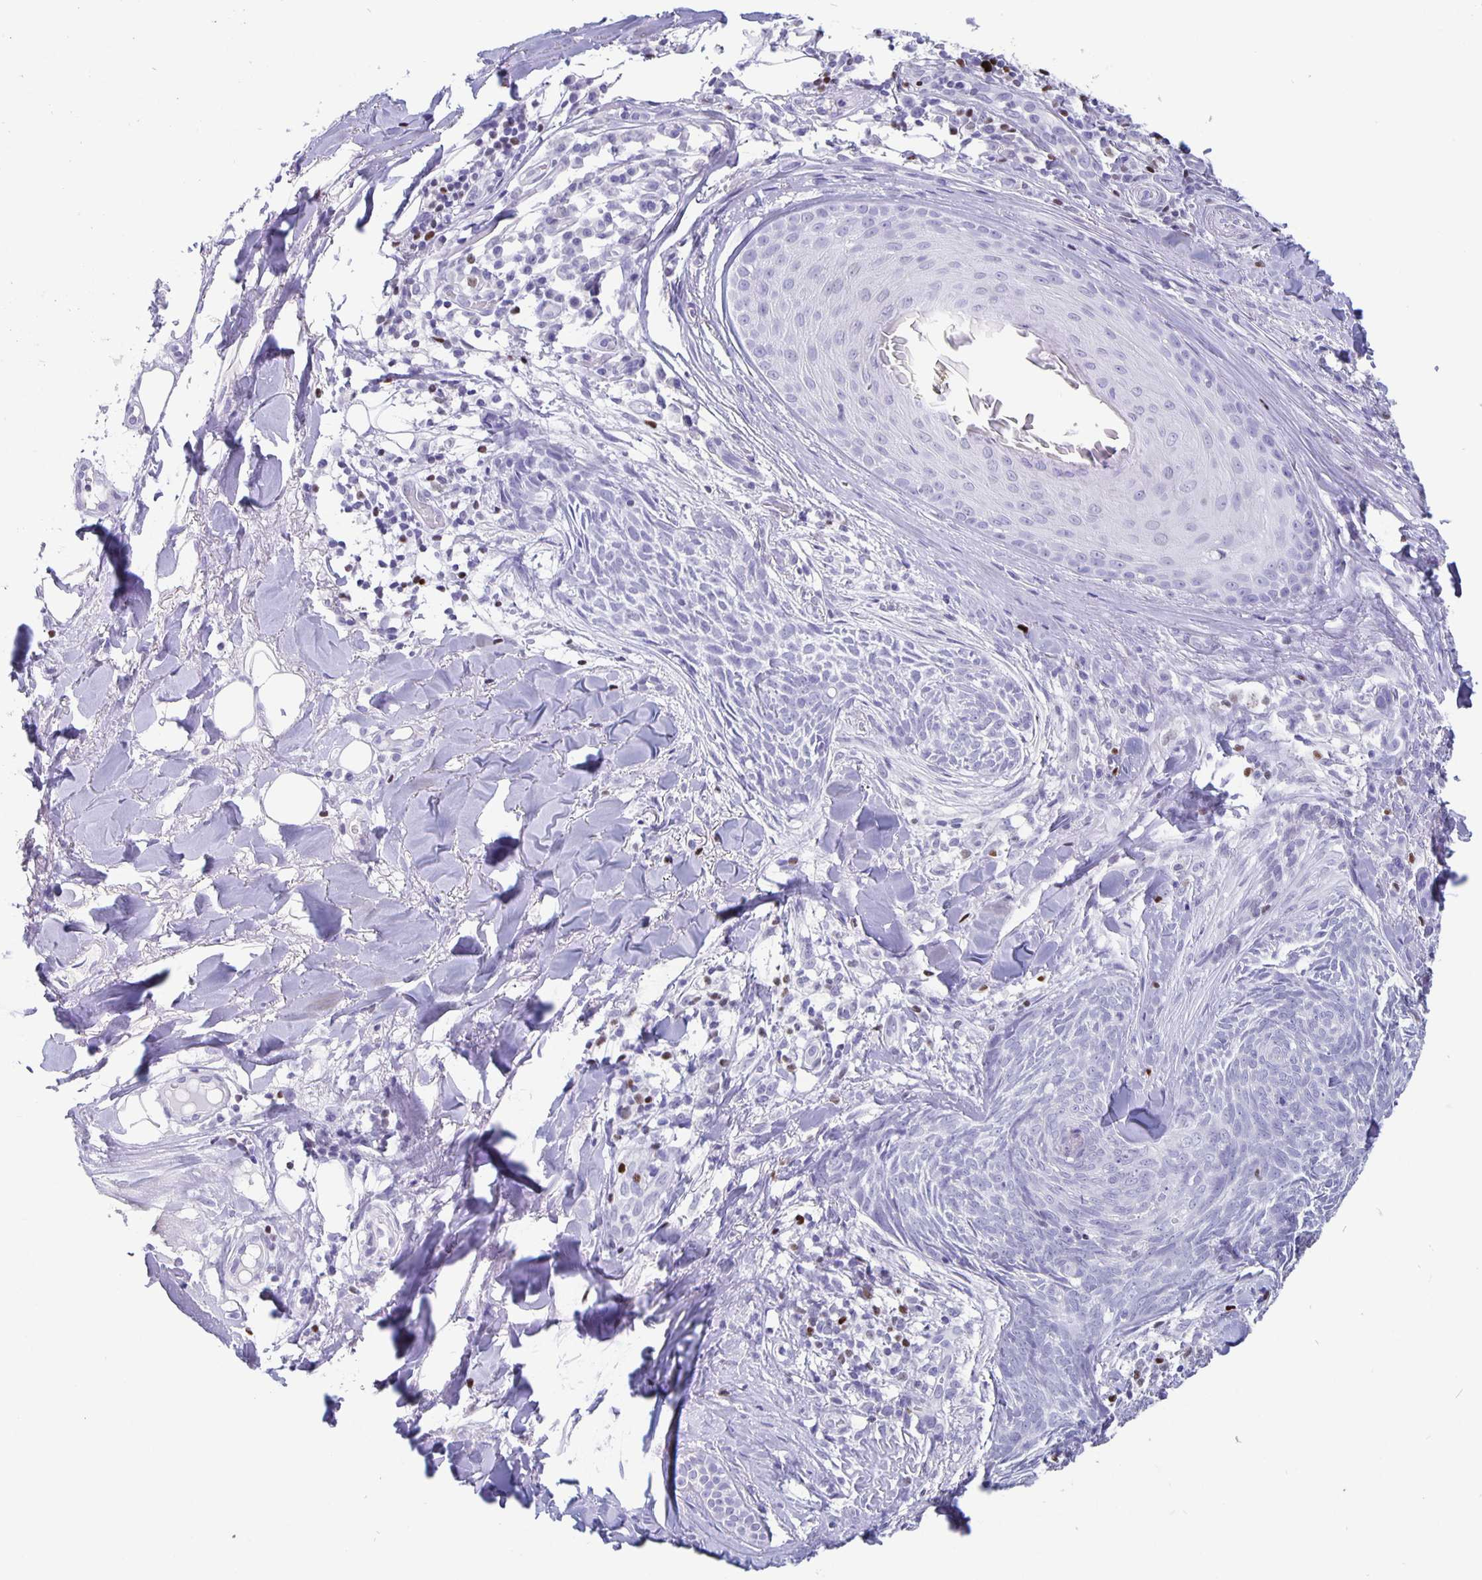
{"staining": {"intensity": "negative", "quantity": "none", "location": "none"}, "tissue": "skin cancer", "cell_type": "Tumor cells", "image_type": "cancer", "snomed": [{"axis": "morphology", "description": "Basal cell carcinoma"}, {"axis": "topography", "description": "Skin"}], "caption": "Human skin cancer stained for a protein using immunohistochemistry demonstrates no expression in tumor cells.", "gene": "SATB2", "patient": {"sex": "female", "age": 93}}